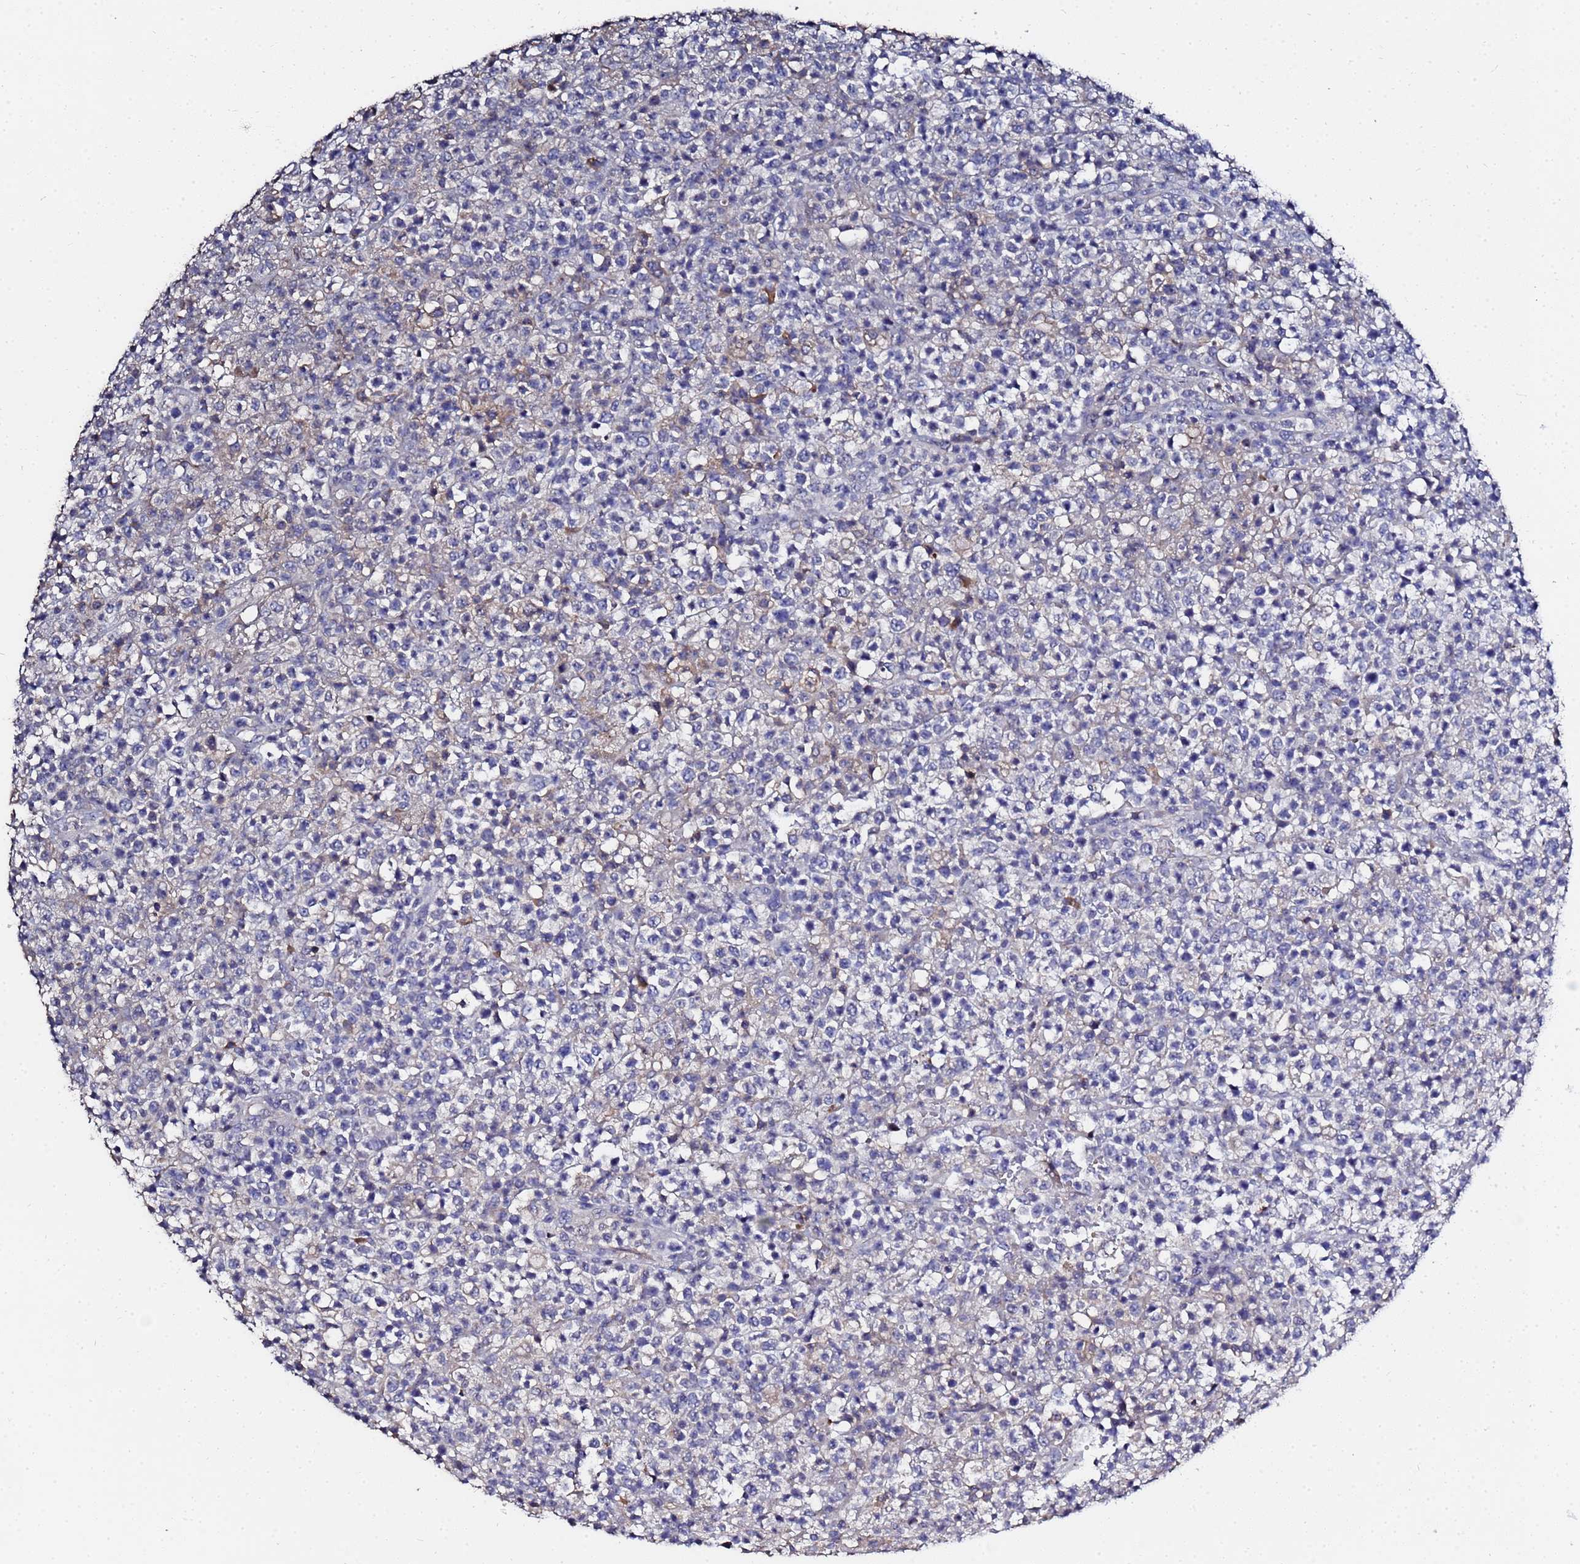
{"staining": {"intensity": "negative", "quantity": "none", "location": "none"}, "tissue": "lymphoma", "cell_type": "Tumor cells", "image_type": "cancer", "snomed": [{"axis": "morphology", "description": "Malignant lymphoma, non-Hodgkin's type, High grade"}, {"axis": "topography", "description": "Colon"}], "caption": "This is an immunohistochemistry (IHC) histopathology image of high-grade malignant lymphoma, non-Hodgkin's type. There is no positivity in tumor cells.", "gene": "TCP10L", "patient": {"sex": "female", "age": 53}}